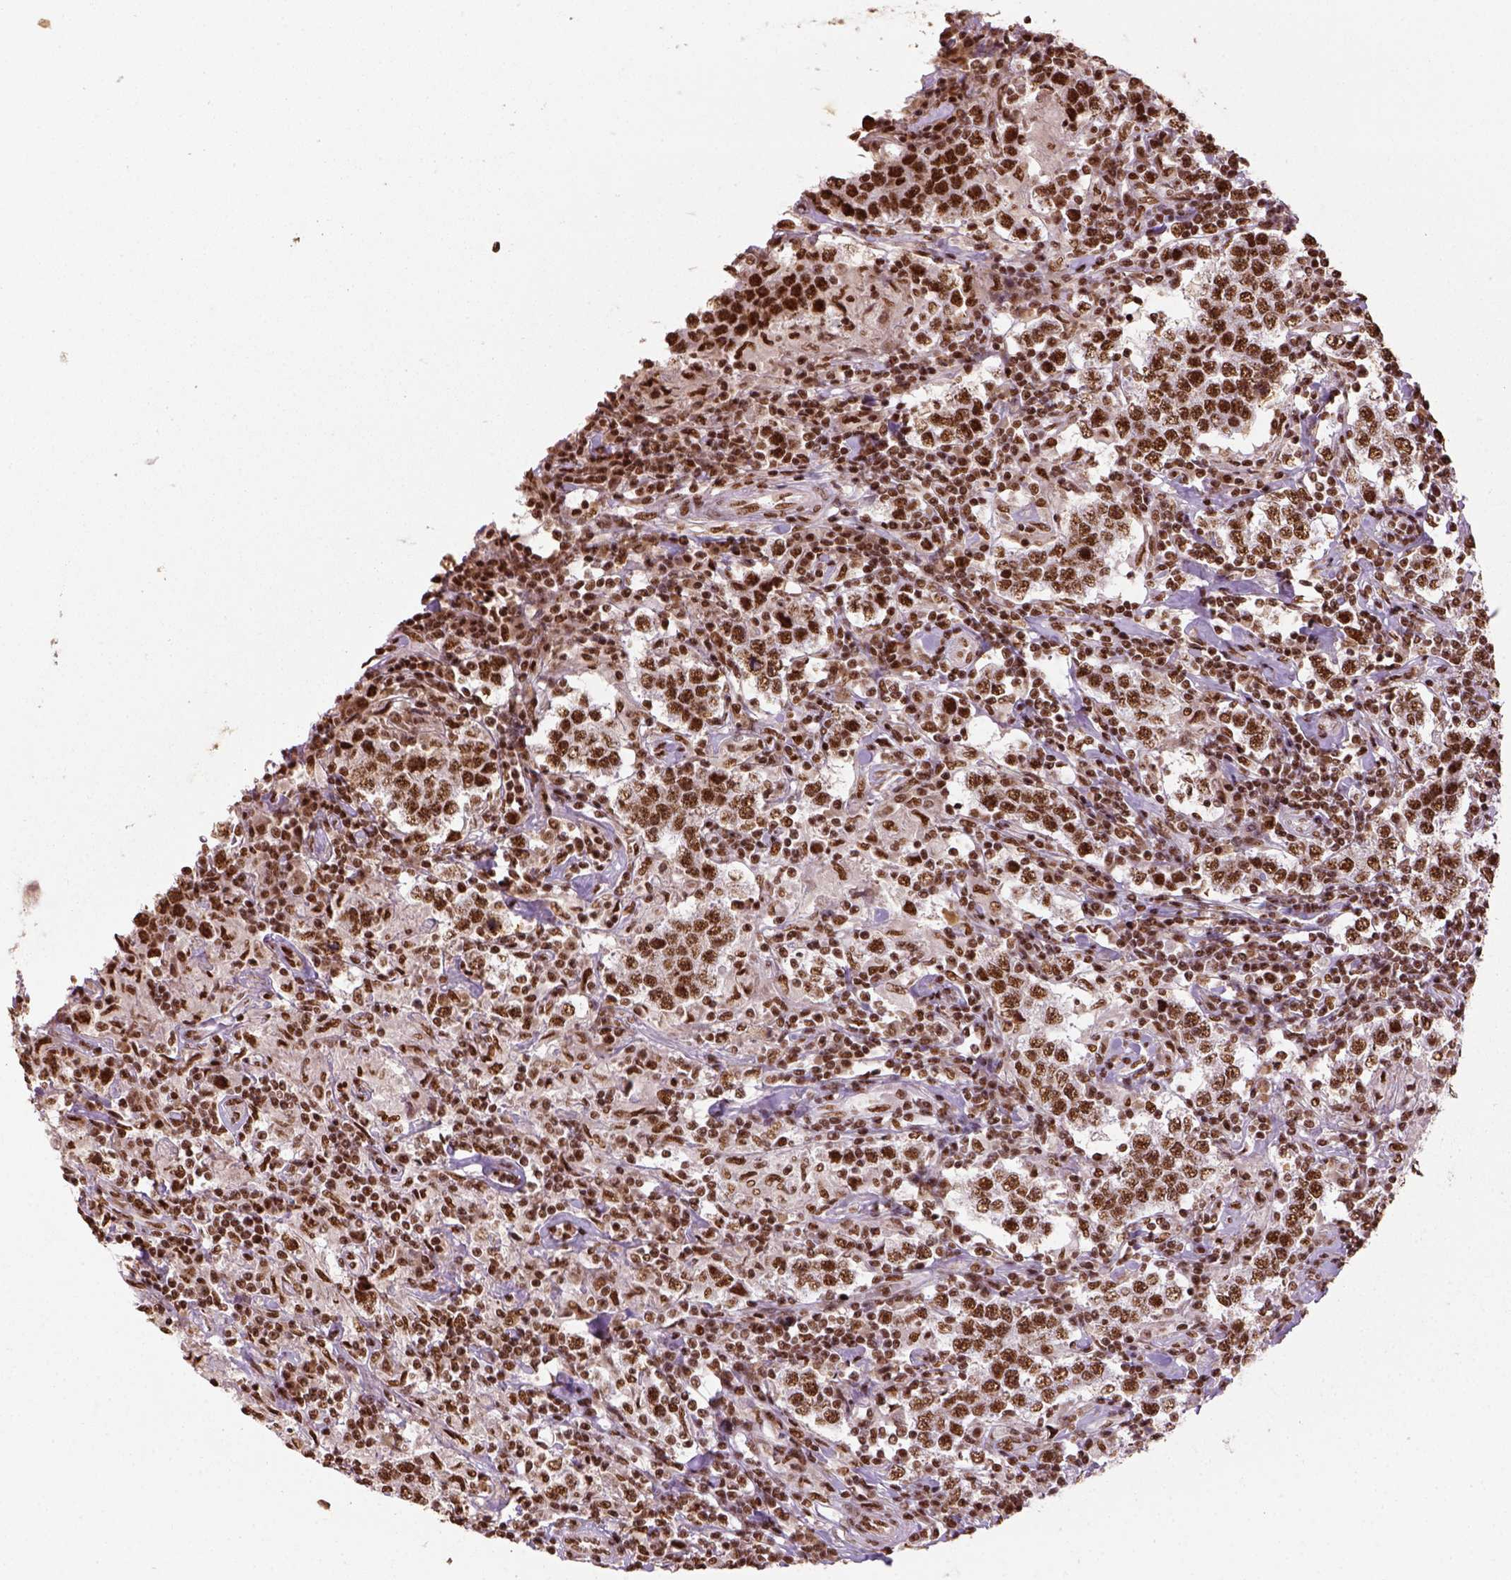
{"staining": {"intensity": "strong", "quantity": ">75%", "location": "nuclear"}, "tissue": "testis cancer", "cell_type": "Tumor cells", "image_type": "cancer", "snomed": [{"axis": "morphology", "description": "Seminoma, NOS"}, {"axis": "morphology", "description": "Carcinoma, Embryonal, NOS"}, {"axis": "topography", "description": "Testis"}], "caption": "Testis cancer (seminoma) was stained to show a protein in brown. There is high levels of strong nuclear expression in approximately >75% of tumor cells.", "gene": "CCAR1", "patient": {"sex": "male", "age": 41}}